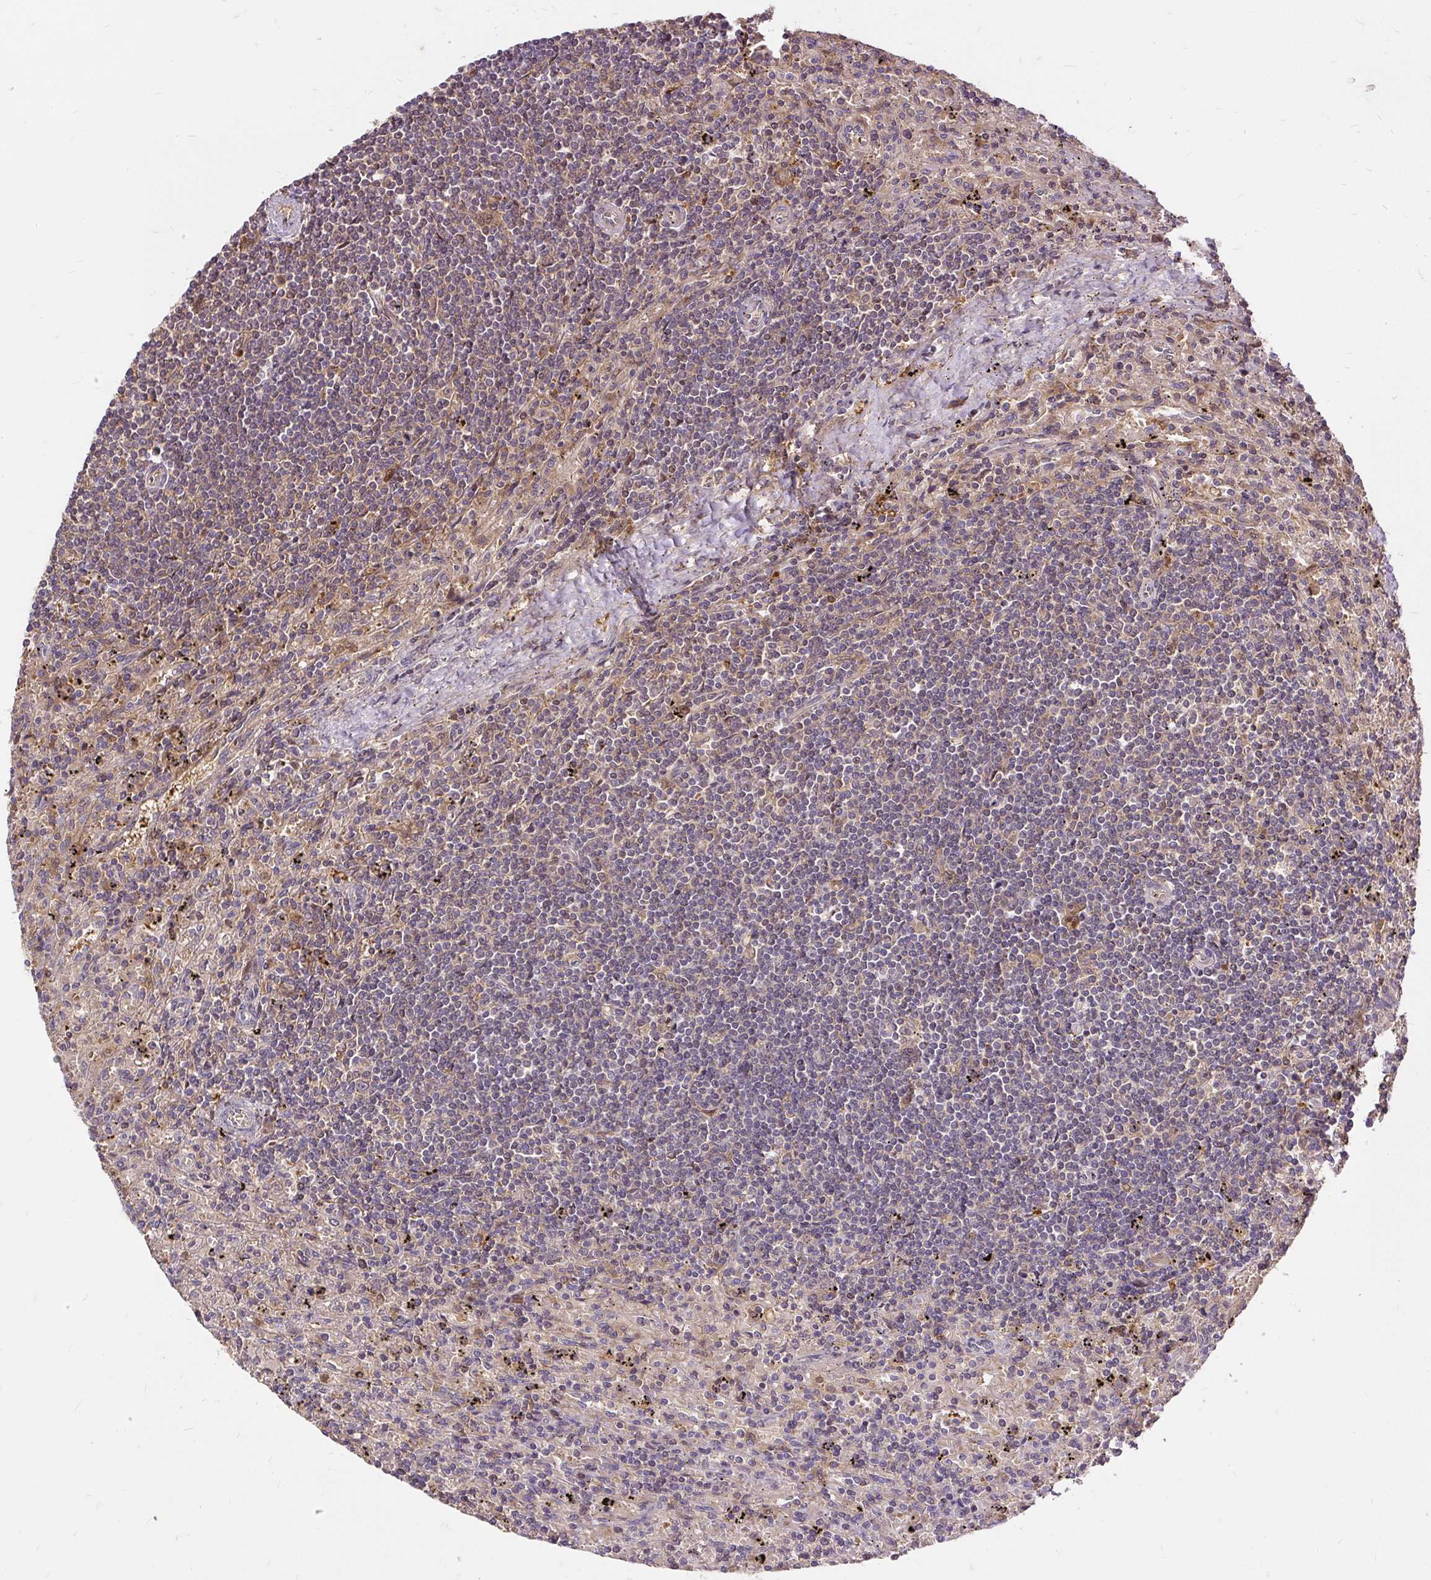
{"staining": {"intensity": "weak", "quantity": "<25%", "location": "cytoplasmic/membranous"}, "tissue": "lymphoma", "cell_type": "Tumor cells", "image_type": "cancer", "snomed": [{"axis": "morphology", "description": "Malignant lymphoma, non-Hodgkin's type, Low grade"}, {"axis": "topography", "description": "Spleen"}], "caption": "Human low-grade malignant lymphoma, non-Hodgkin's type stained for a protein using IHC displays no staining in tumor cells.", "gene": "AP5S1", "patient": {"sex": "male", "age": 76}}